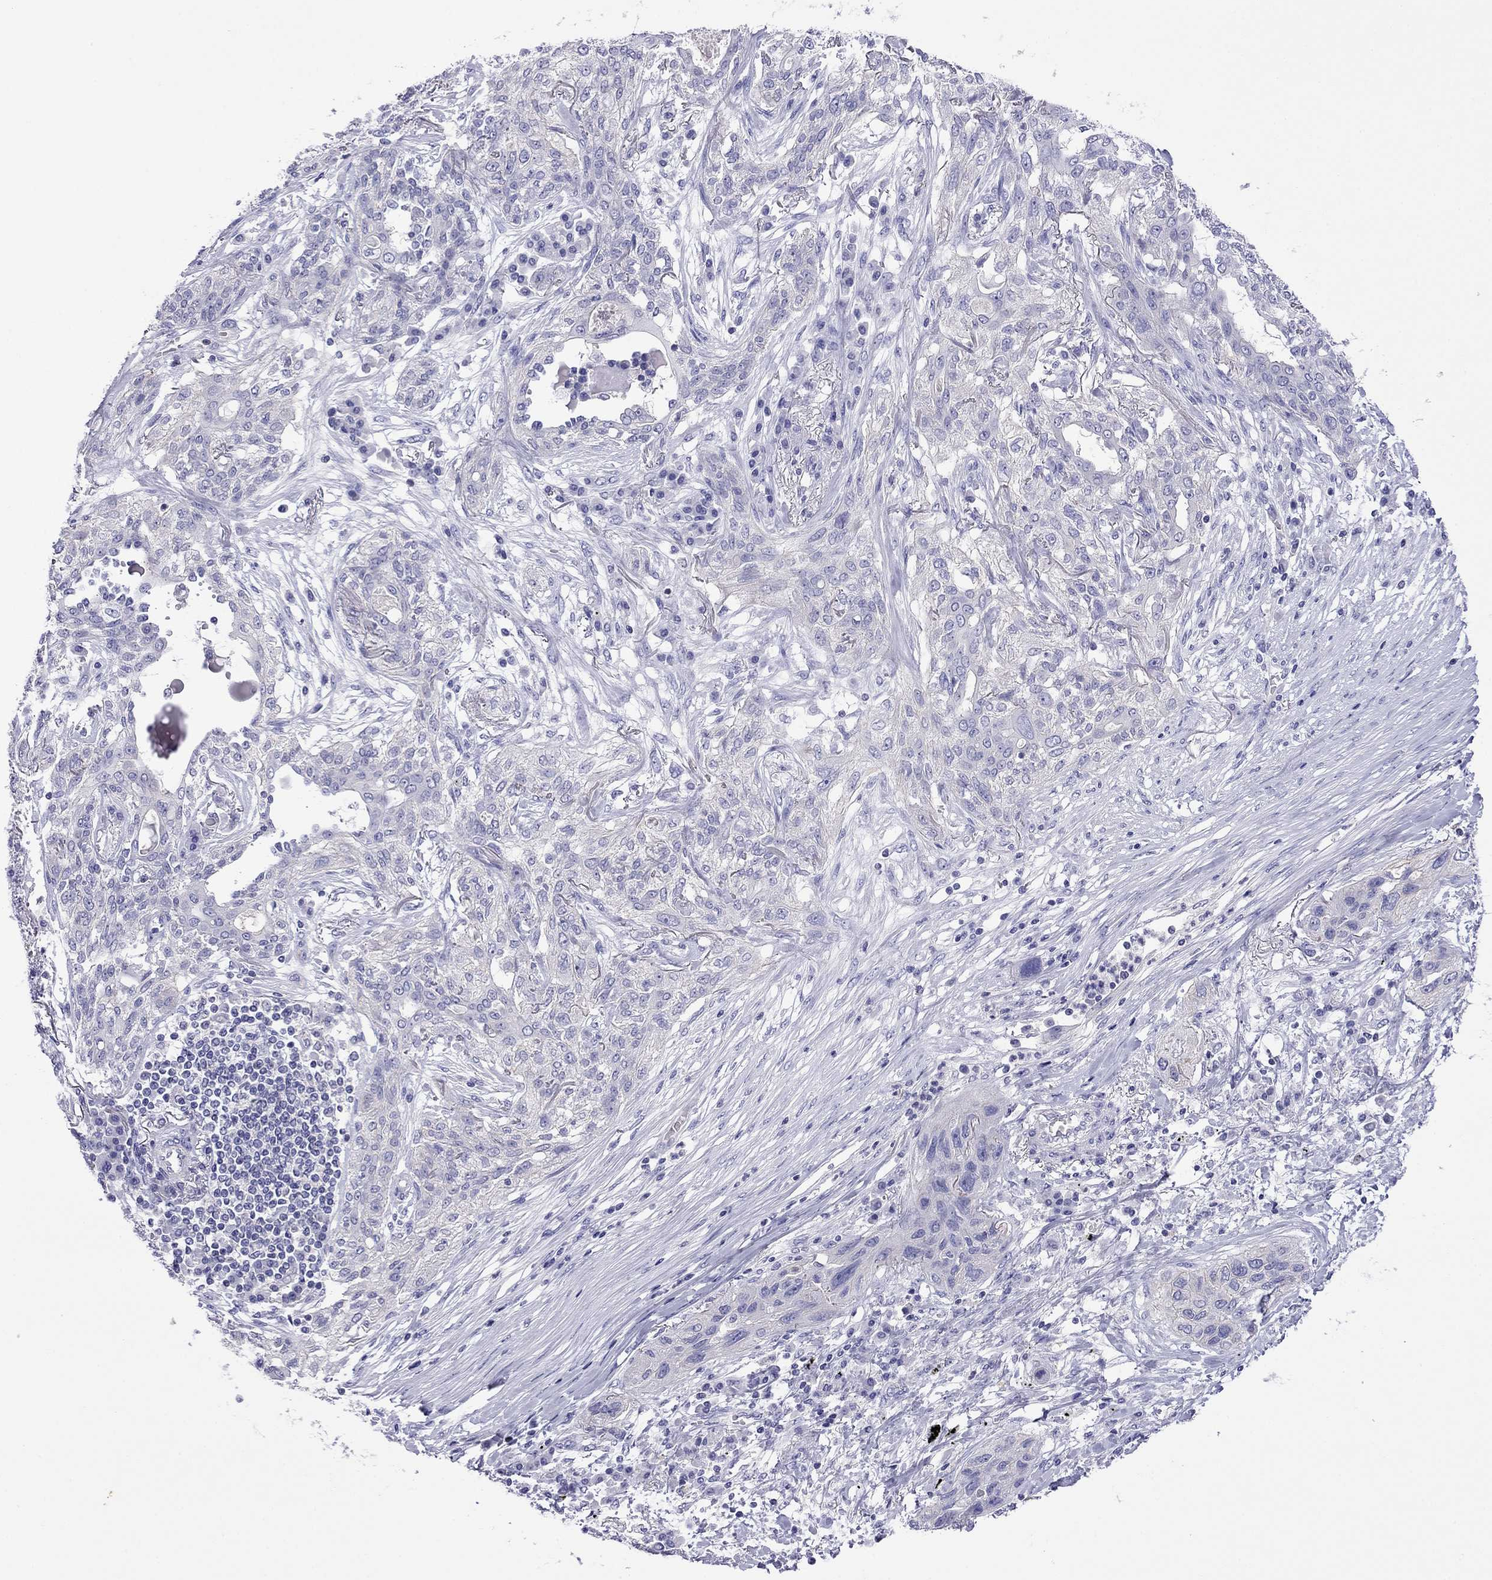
{"staining": {"intensity": "negative", "quantity": "none", "location": "none"}, "tissue": "lung cancer", "cell_type": "Tumor cells", "image_type": "cancer", "snomed": [{"axis": "morphology", "description": "Squamous cell carcinoma, NOS"}, {"axis": "topography", "description": "Lung"}], "caption": "Tumor cells show no significant positivity in squamous cell carcinoma (lung).", "gene": "STAR", "patient": {"sex": "female", "age": 70}}